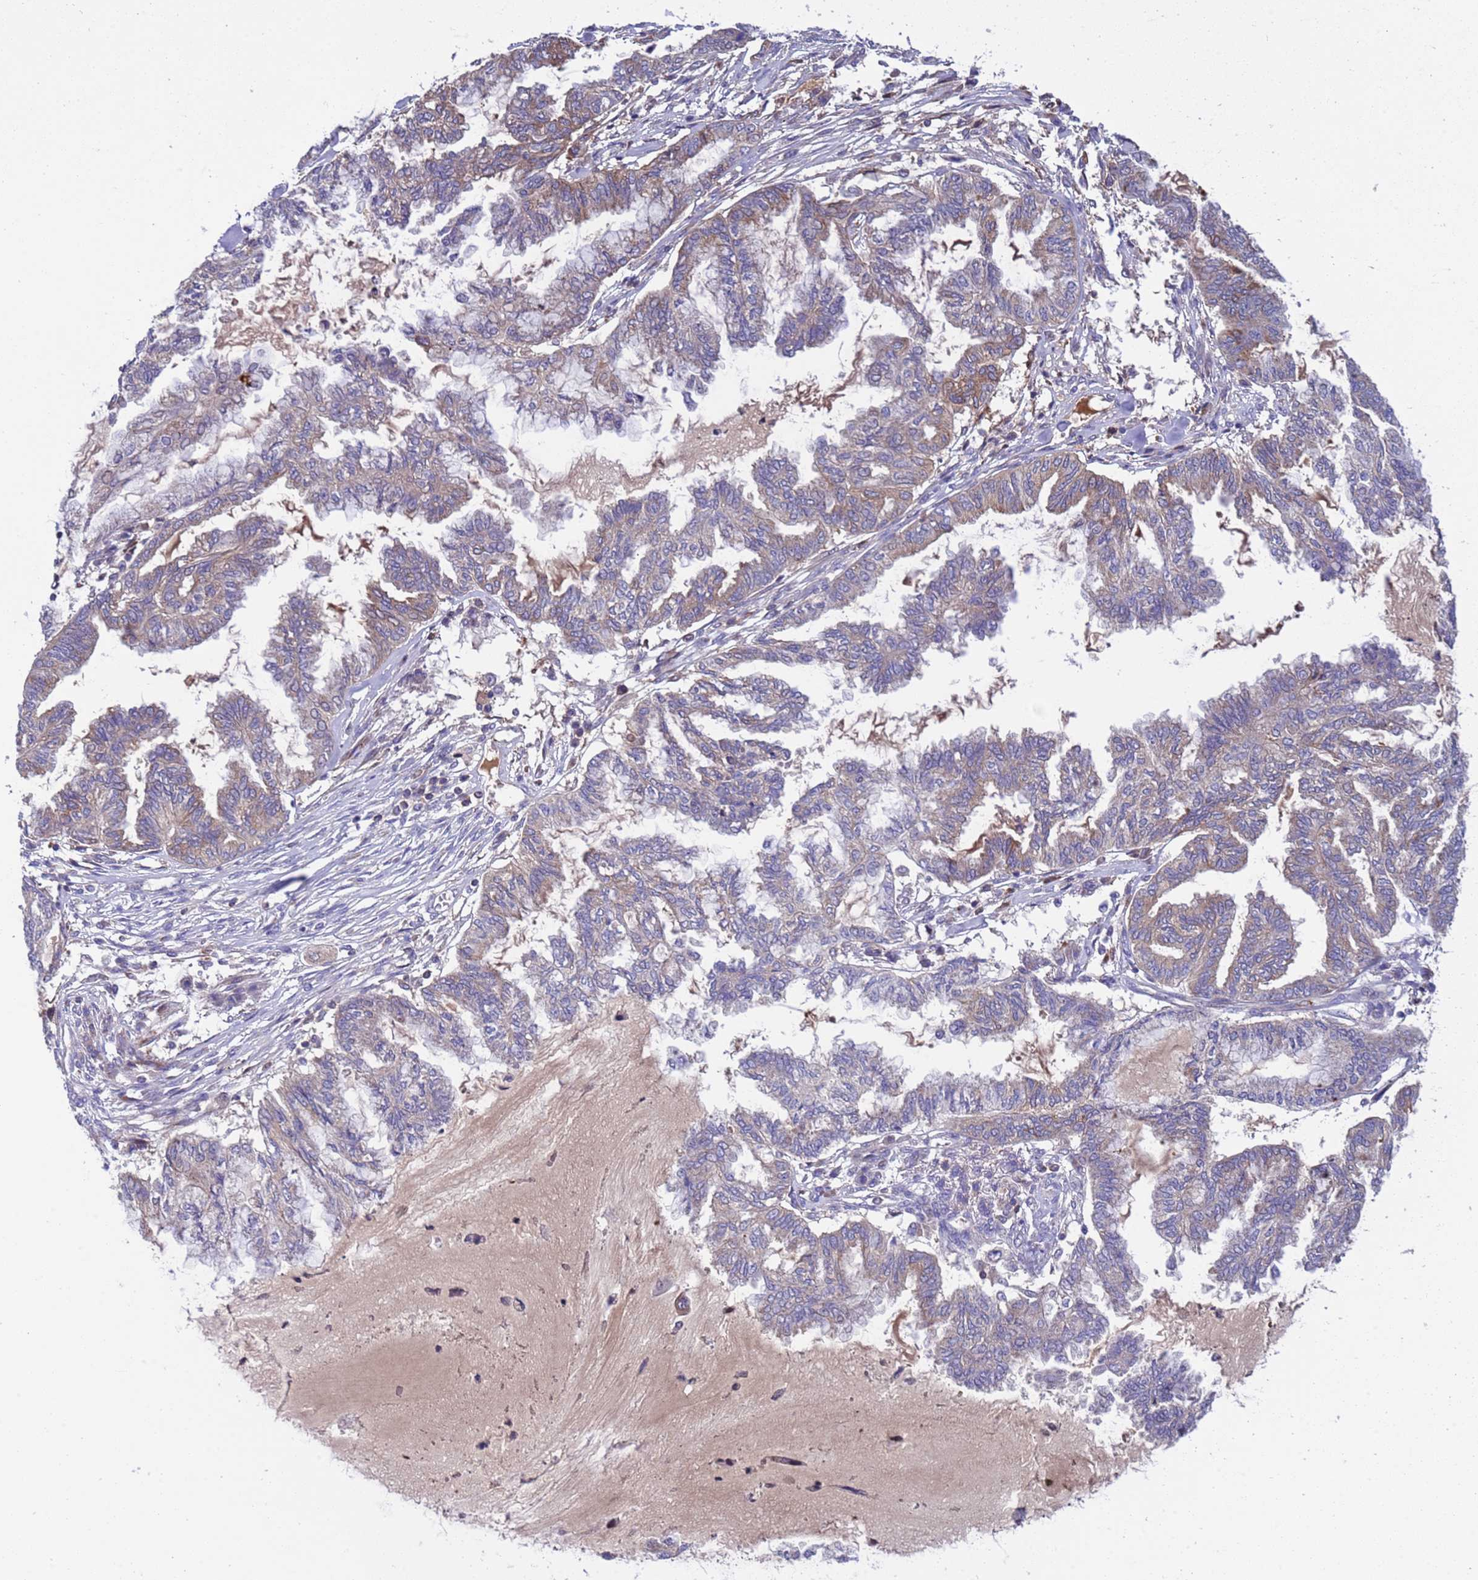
{"staining": {"intensity": "weak", "quantity": "<25%", "location": "cytoplasmic/membranous"}, "tissue": "endometrial cancer", "cell_type": "Tumor cells", "image_type": "cancer", "snomed": [{"axis": "morphology", "description": "Adenocarcinoma, NOS"}, {"axis": "topography", "description": "Endometrium"}], "caption": "Immunohistochemical staining of human endometrial adenocarcinoma shows no significant positivity in tumor cells.", "gene": "PARP16", "patient": {"sex": "female", "age": 86}}